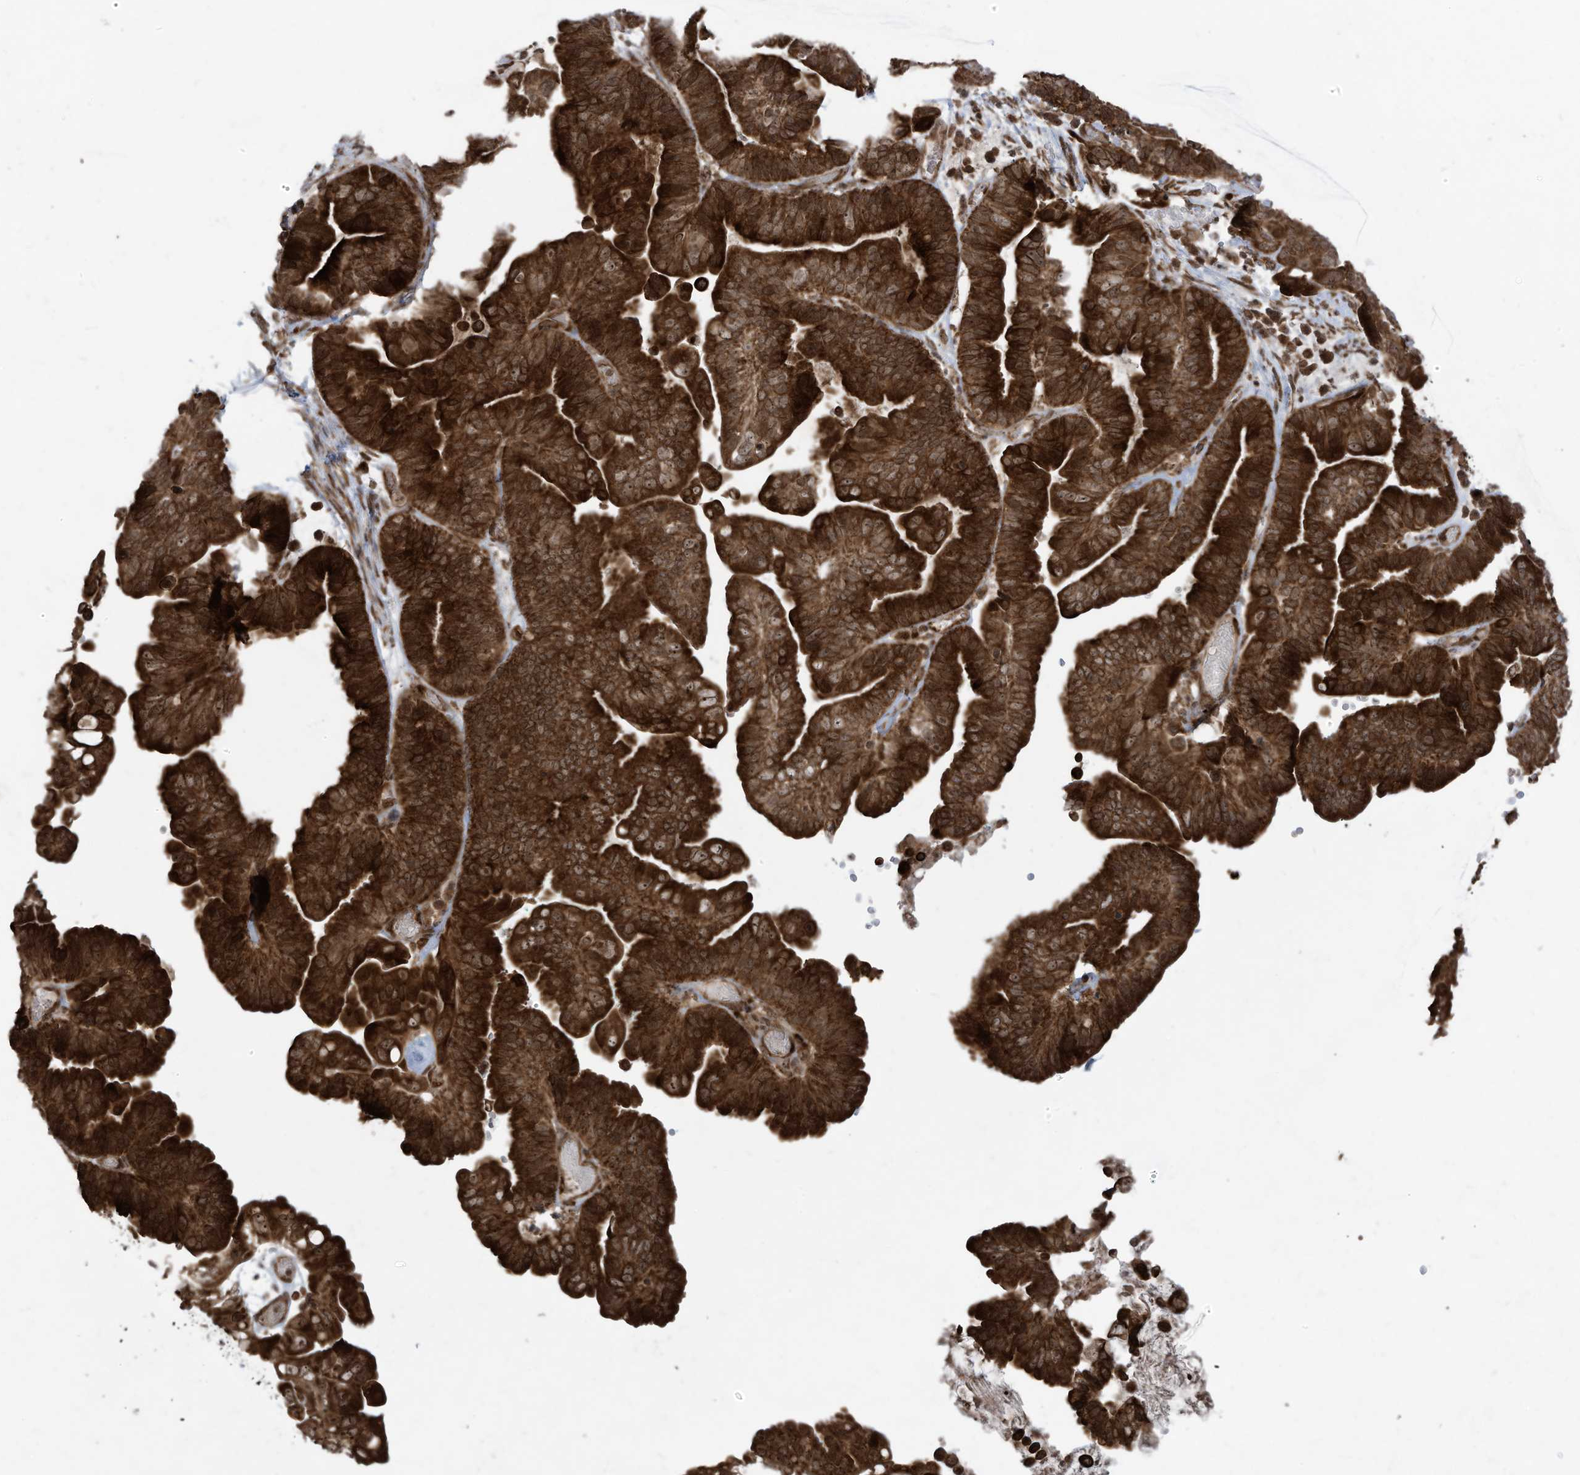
{"staining": {"intensity": "strong", "quantity": ">75%", "location": "cytoplasmic/membranous"}, "tissue": "ovarian cancer", "cell_type": "Tumor cells", "image_type": "cancer", "snomed": [{"axis": "morphology", "description": "Cystadenocarcinoma, serous, NOS"}, {"axis": "topography", "description": "Ovary"}], "caption": "The immunohistochemical stain labels strong cytoplasmic/membranous expression in tumor cells of serous cystadenocarcinoma (ovarian) tissue.", "gene": "TRIM67", "patient": {"sex": "female", "age": 56}}